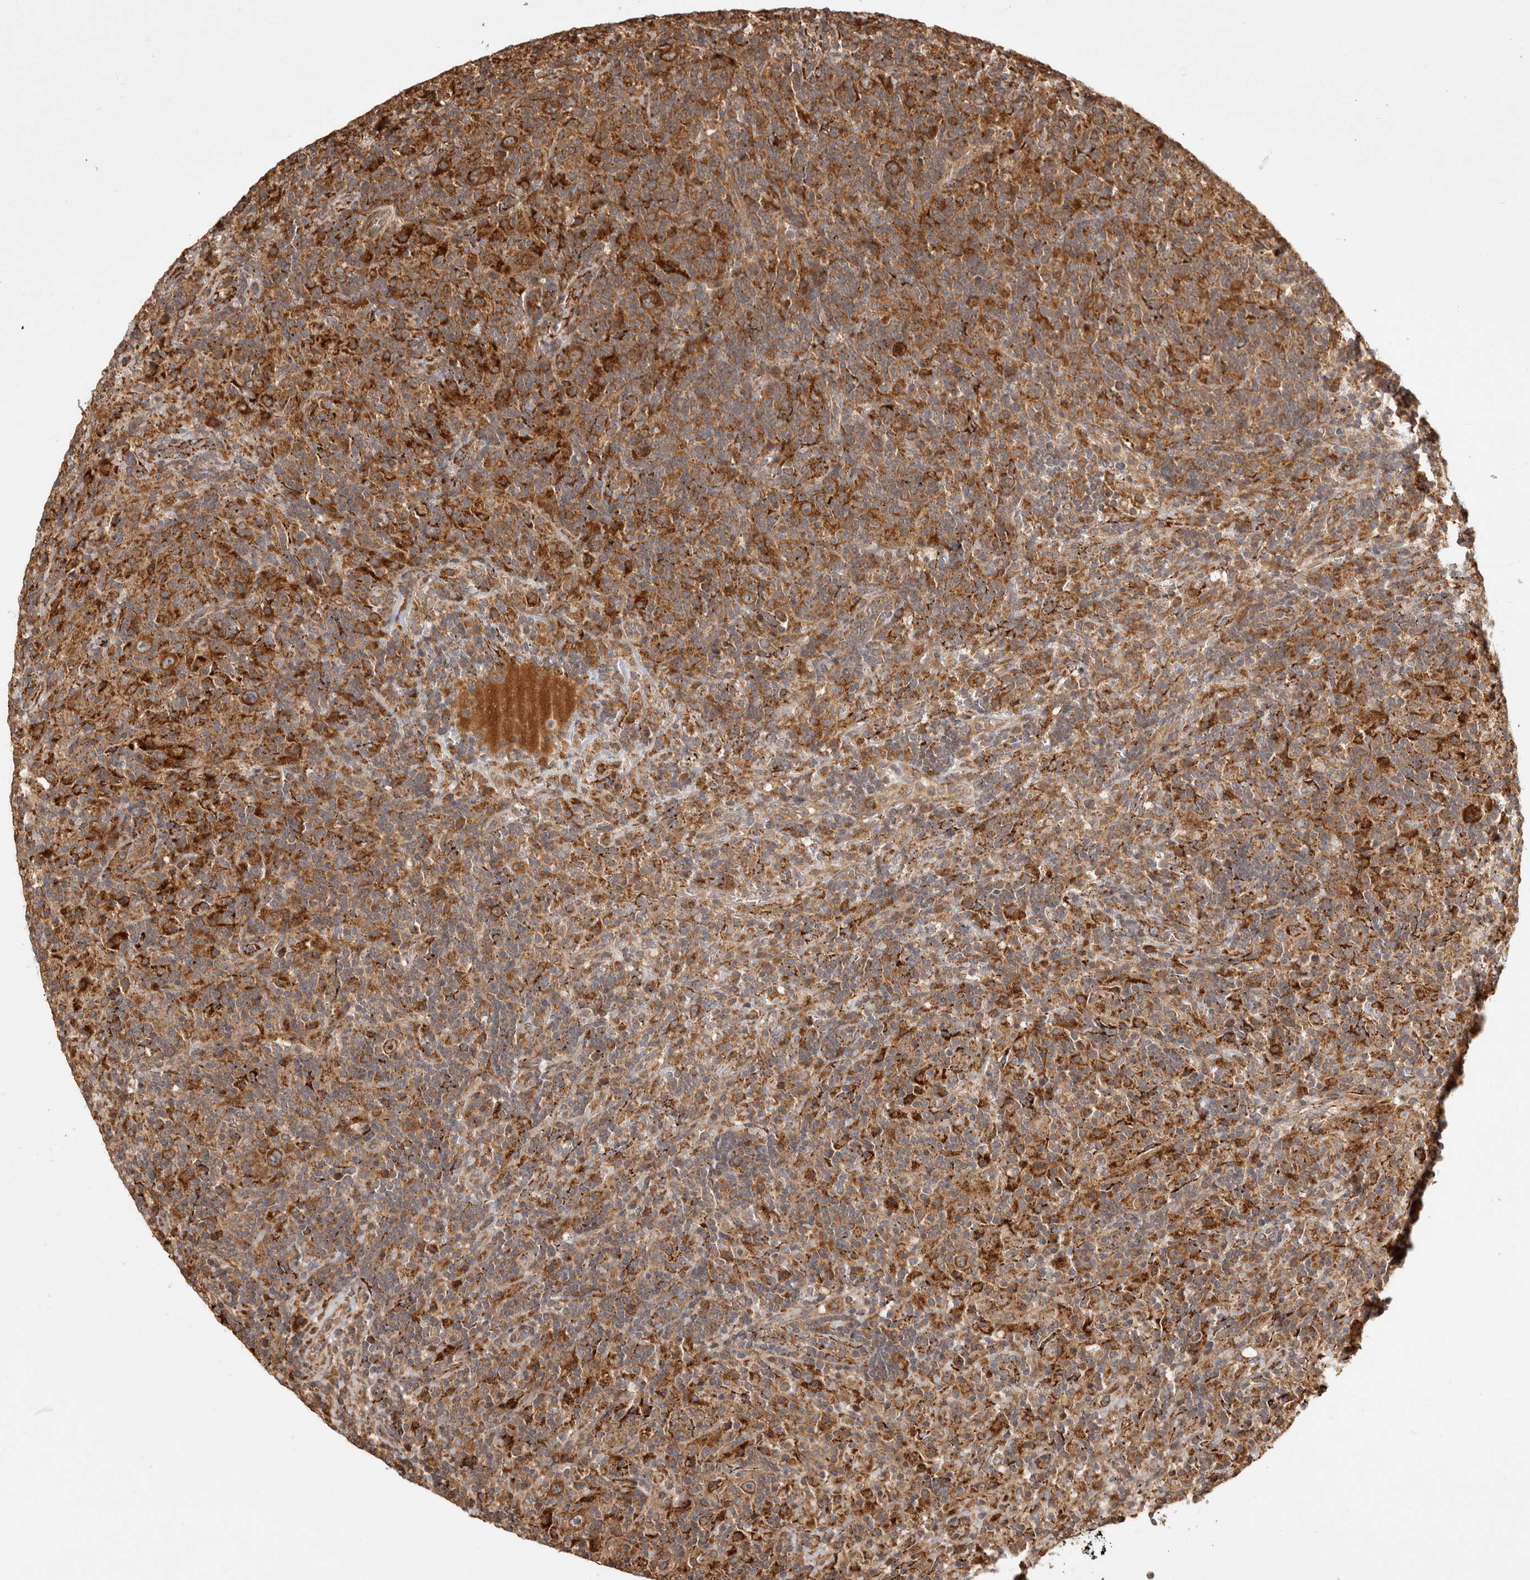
{"staining": {"intensity": "moderate", "quantity": ">75%", "location": "cytoplasmic/membranous"}, "tissue": "lymphoma", "cell_type": "Tumor cells", "image_type": "cancer", "snomed": [{"axis": "morphology", "description": "Hodgkin's disease, NOS"}, {"axis": "topography", "description": "Lymph node"}], "caption": "Tumor cells show medium levels of moderate cytoplasmic/membranous positivity in about >75% of cells in Hodgkin's disease.", "gene": "CAMSAP2", "patient": {"sex": "male", "age": 70}}